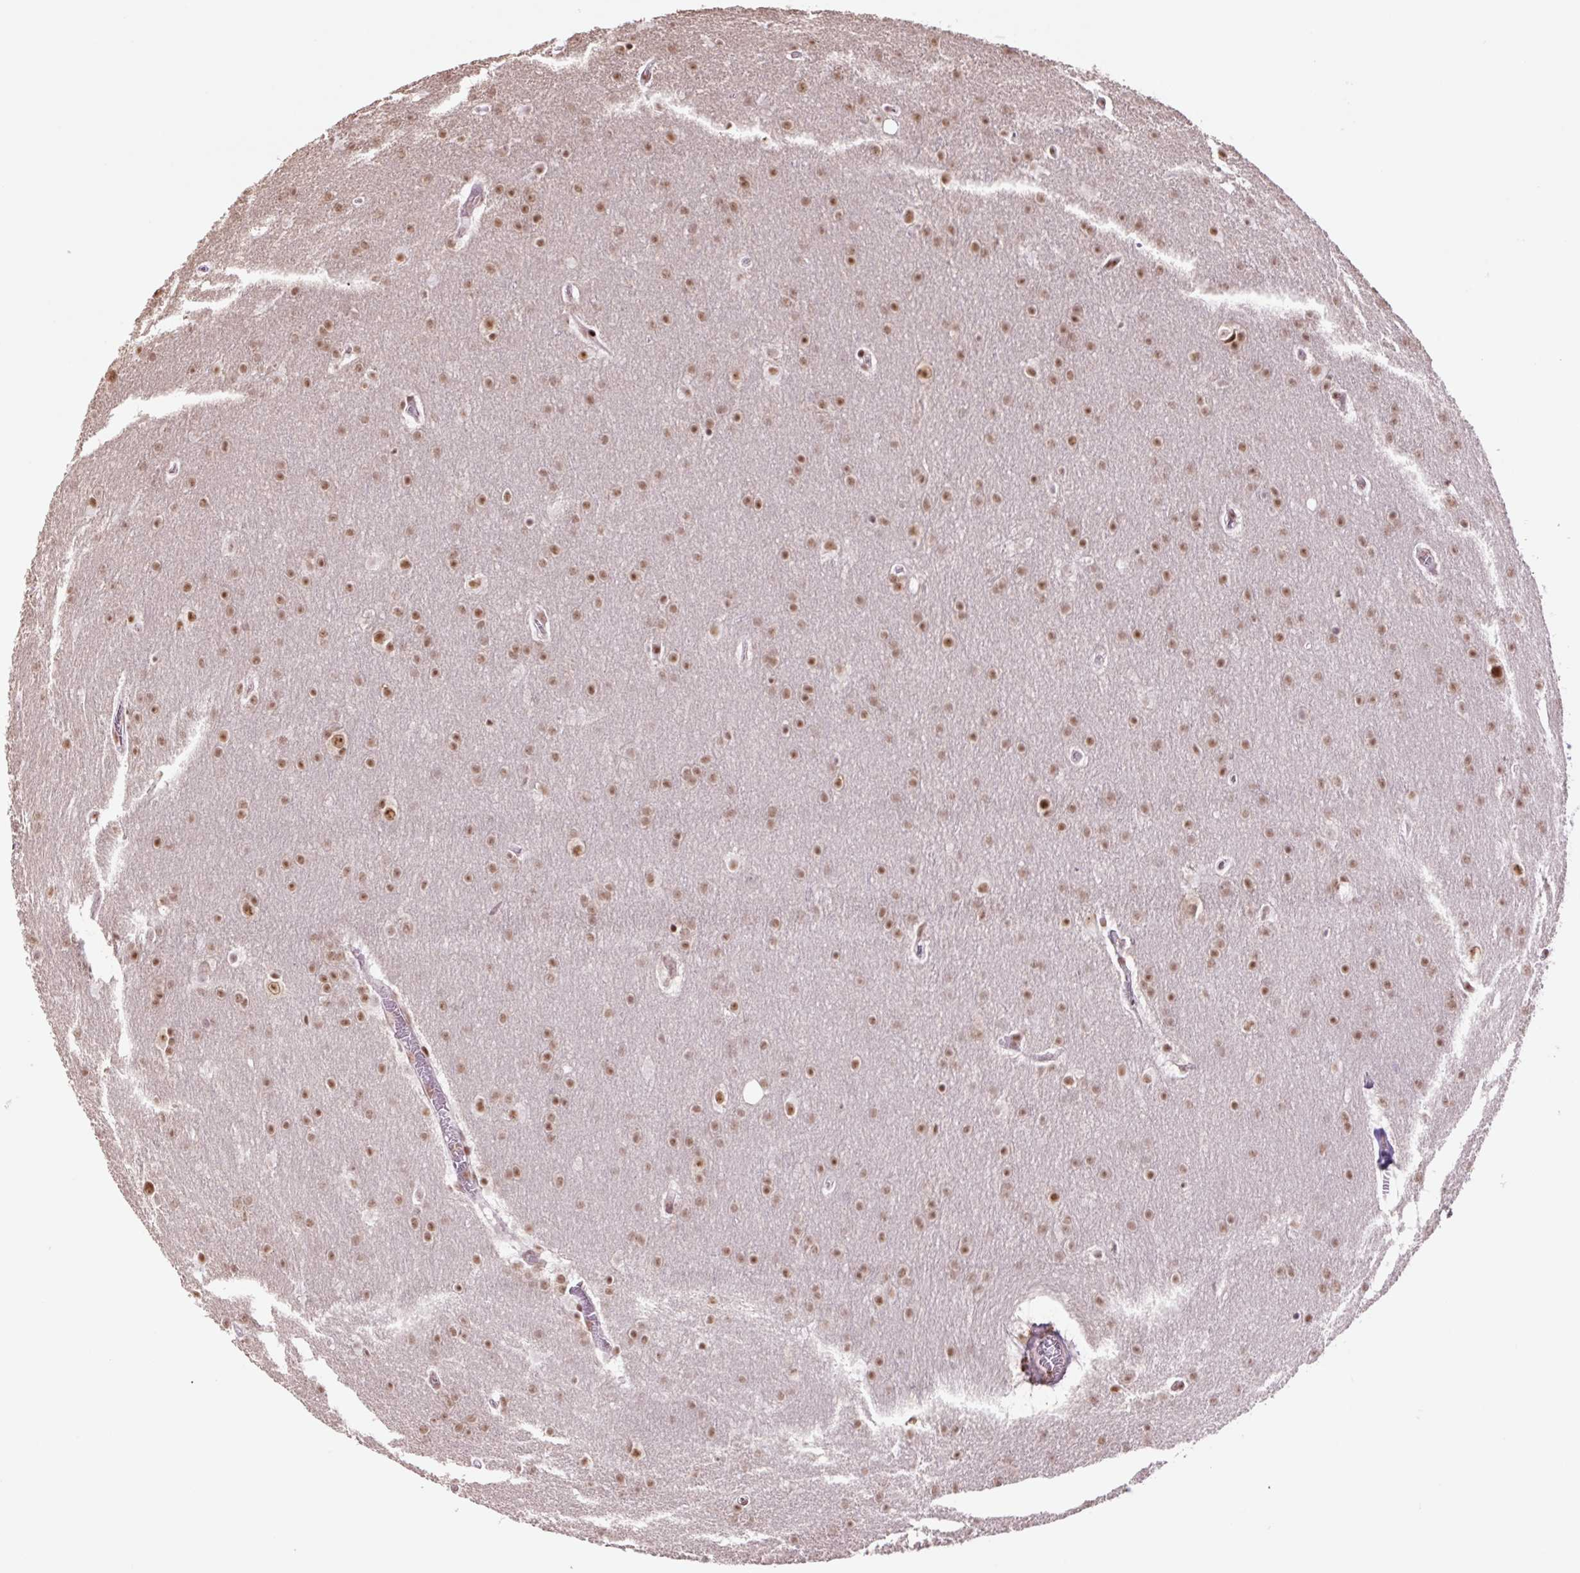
{"staining": {"intensity": "moderate", "quantity": ">75%", "location": "nuclear"}, "tissue": "glioma", "cell_type": "Tumor cells", "image_type": "cancer", "snomed": [{"axis": "morphology", "description": "Glioma, malignant, Low grade"}, {"axis": "topography", "description": "Brain"}], "caption": "Protein expression analysis of human glioma reveals moderate nuclear staining in about >75% of tumor cells.", "gene": "TAF1A", "patient": {"sex": "female", "age": 32}}